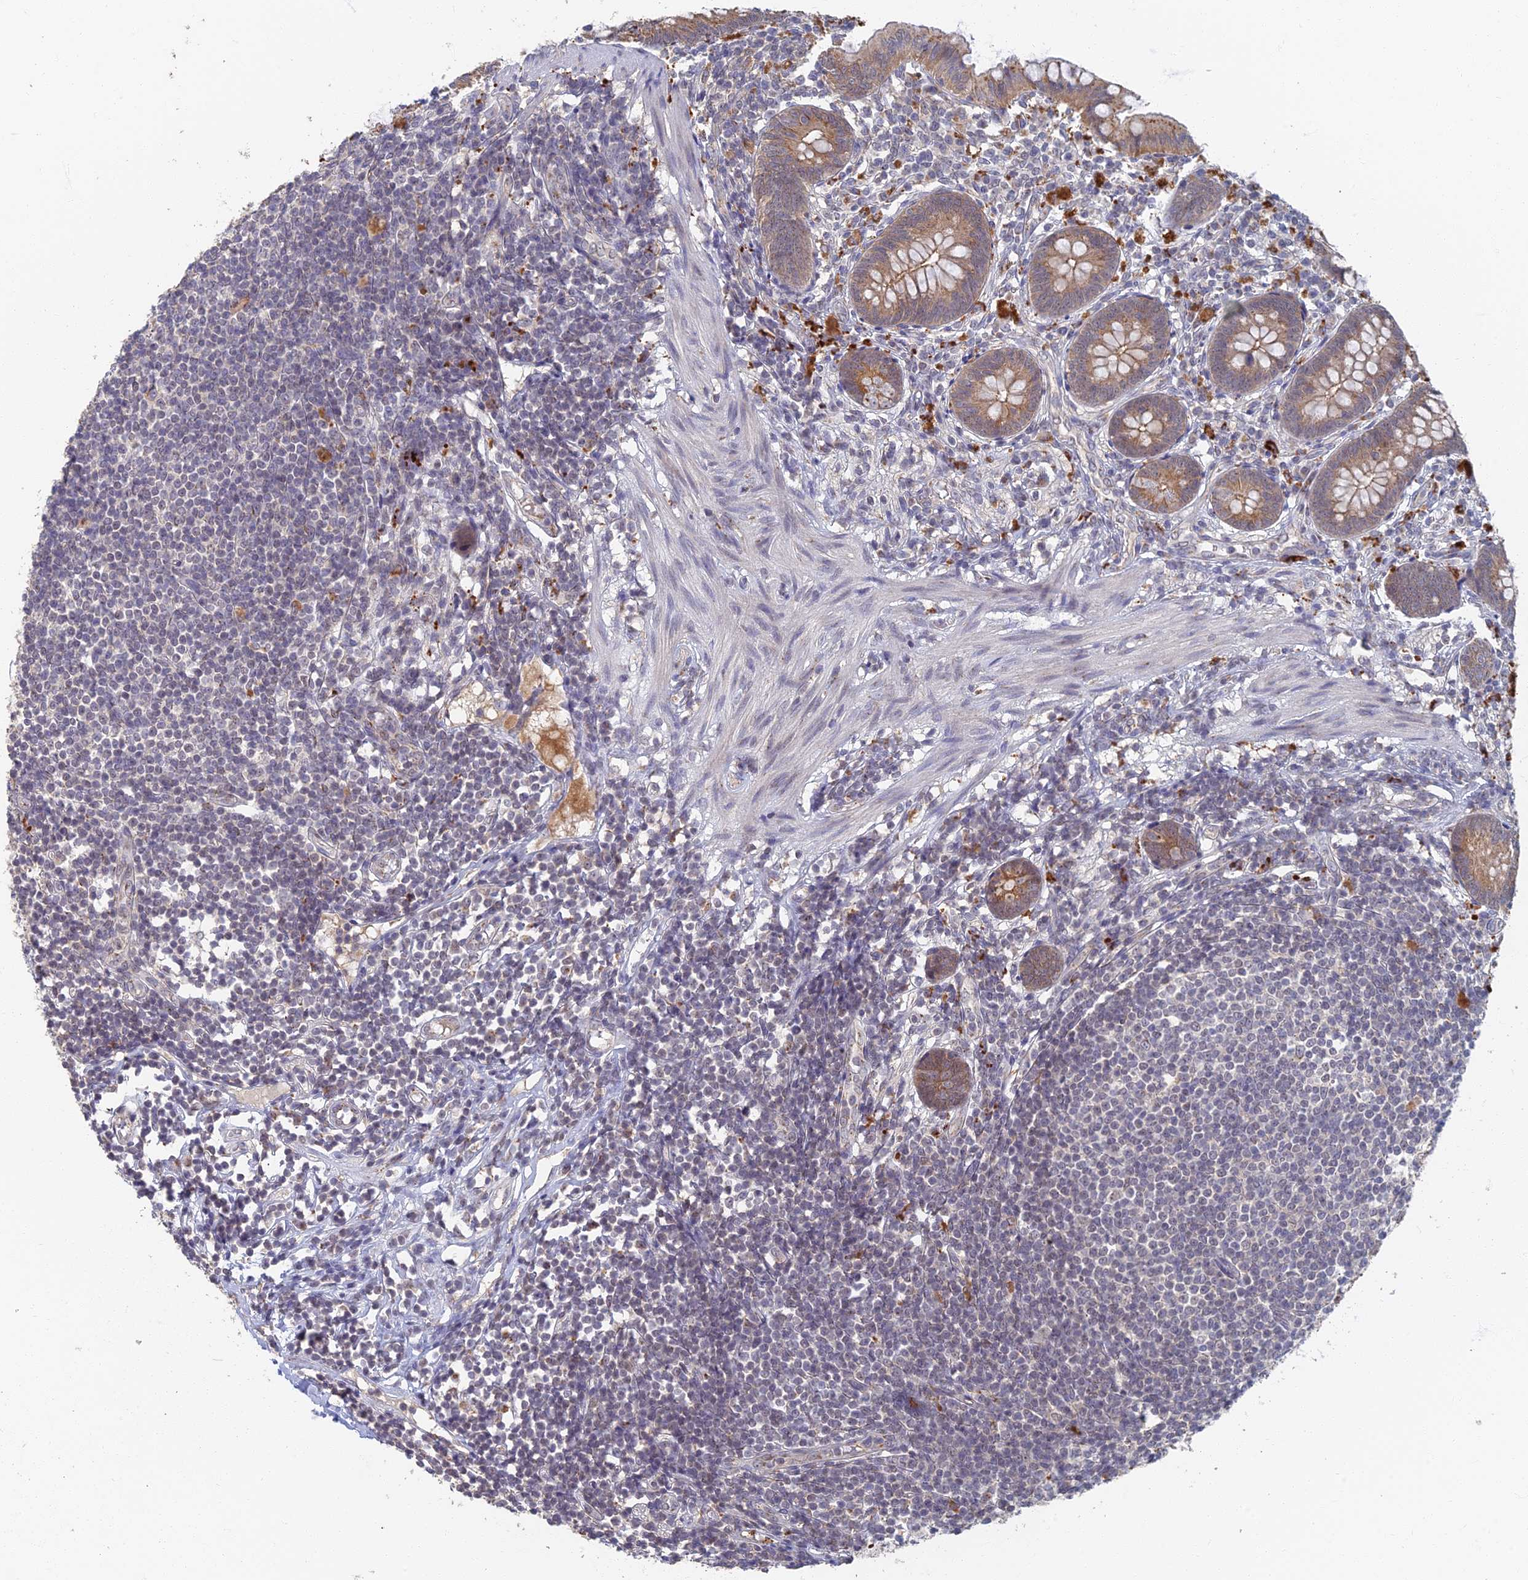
{"staining": {"intensity": "moderate", "quantity": ">75%", "location": "cytoplasmic/membranous"}, "tissue": "appendix", "cell_type": "Glandular cells", "image_type": "normal", "snomed": [{"axis": "morphology", "description": "Normal tissue, NOS"}, {"axis": "topography", "description": "Appendix"}], "caption": "IHC (DAB) staining of normal appendix demonstrates moderate cytoplasmic/membranous protein positivity in approximately >75% of glandular cells.", "gene": "GPATCH1", "patient": {"sex": "female", "age": 62}}